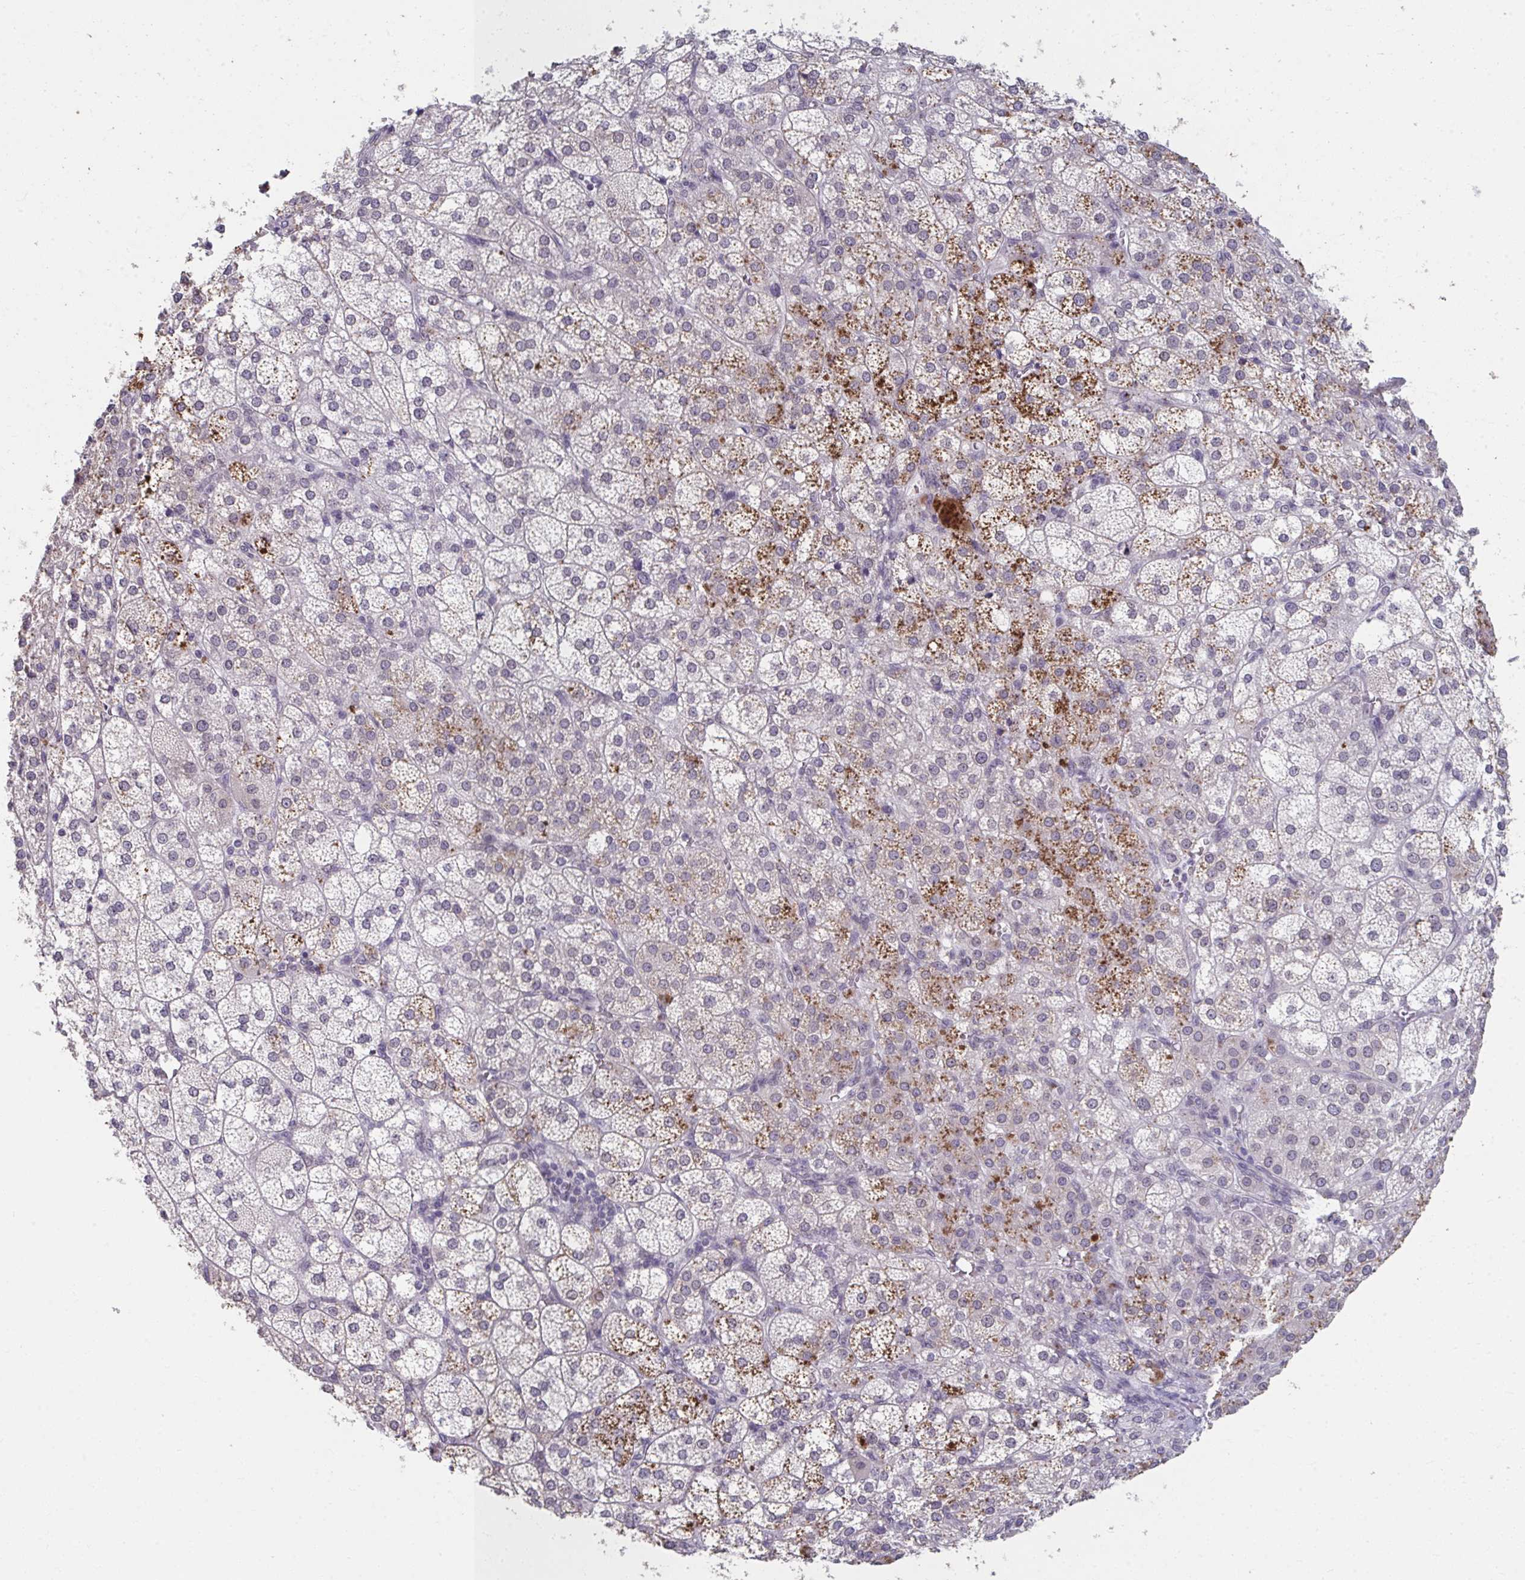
{"staining": {"intensity": "moderate", "quantity": "25%-75%", "location": "nuclear"}, "tissue": "adrenal gland", "cell_type": "Glandular cells", "image_type": "normal", "snomed": [{"axis": "morphology", "description": "Normal tissue, NOS"}, {"axis": "topography", "description": "Adrenal gland"}], "caption": "Glandular cells show medium levels of moderate nuclear expression in about 25%-75% of cells in unremarkable human adrenal gland.", "gene": "NUP133", "patient": {"sex": "female", "age": 60}}